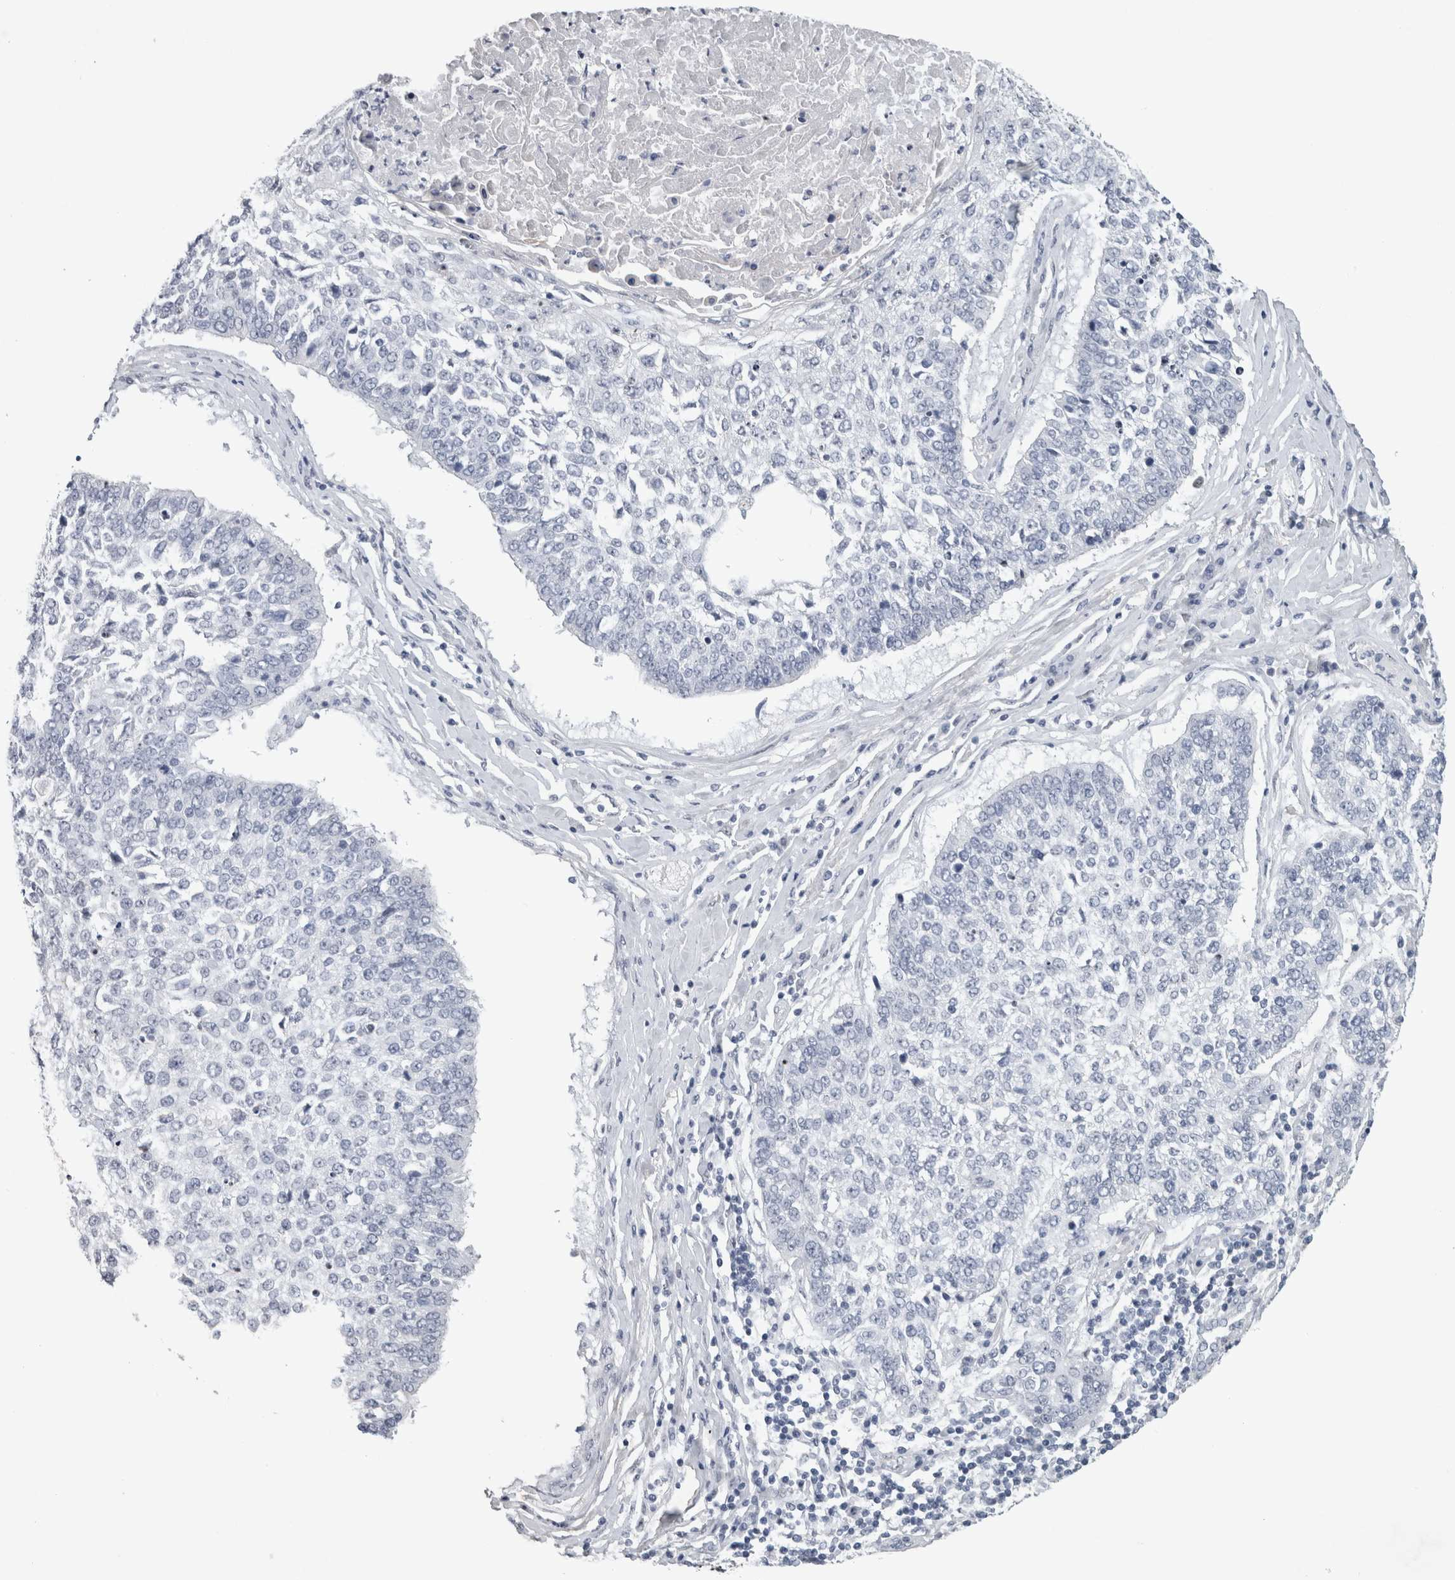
{"staining": {"intensity": "negative", "quantity": "none", "location": "none"}, "tissue": "lung cancer", "cell_type": "Tumor cells", "image_type": "cancer", "snomed": [{"axis": "morphology", "description": "Normal tissue, NOS"}, {"axis": "morphology", "description": "Squamous cell carcinoma, NOS"}, {"axis": "topography", "description": "Cartilage tissue"}, {"axis": "topography", "description": "Bronchus"}, {"axis": "topography", "description": "Lung"}, {"axis": "topography", "description": "Peripheral nerve tissue"}], "caption": "IHC histopathology image of lung cancer (squamous cell carcinoma) stained for a protein (brown), which exhibits no expression in tumor cells.", "gene": "FXYD7", "patient": {"sex": "female", "age": 49}}